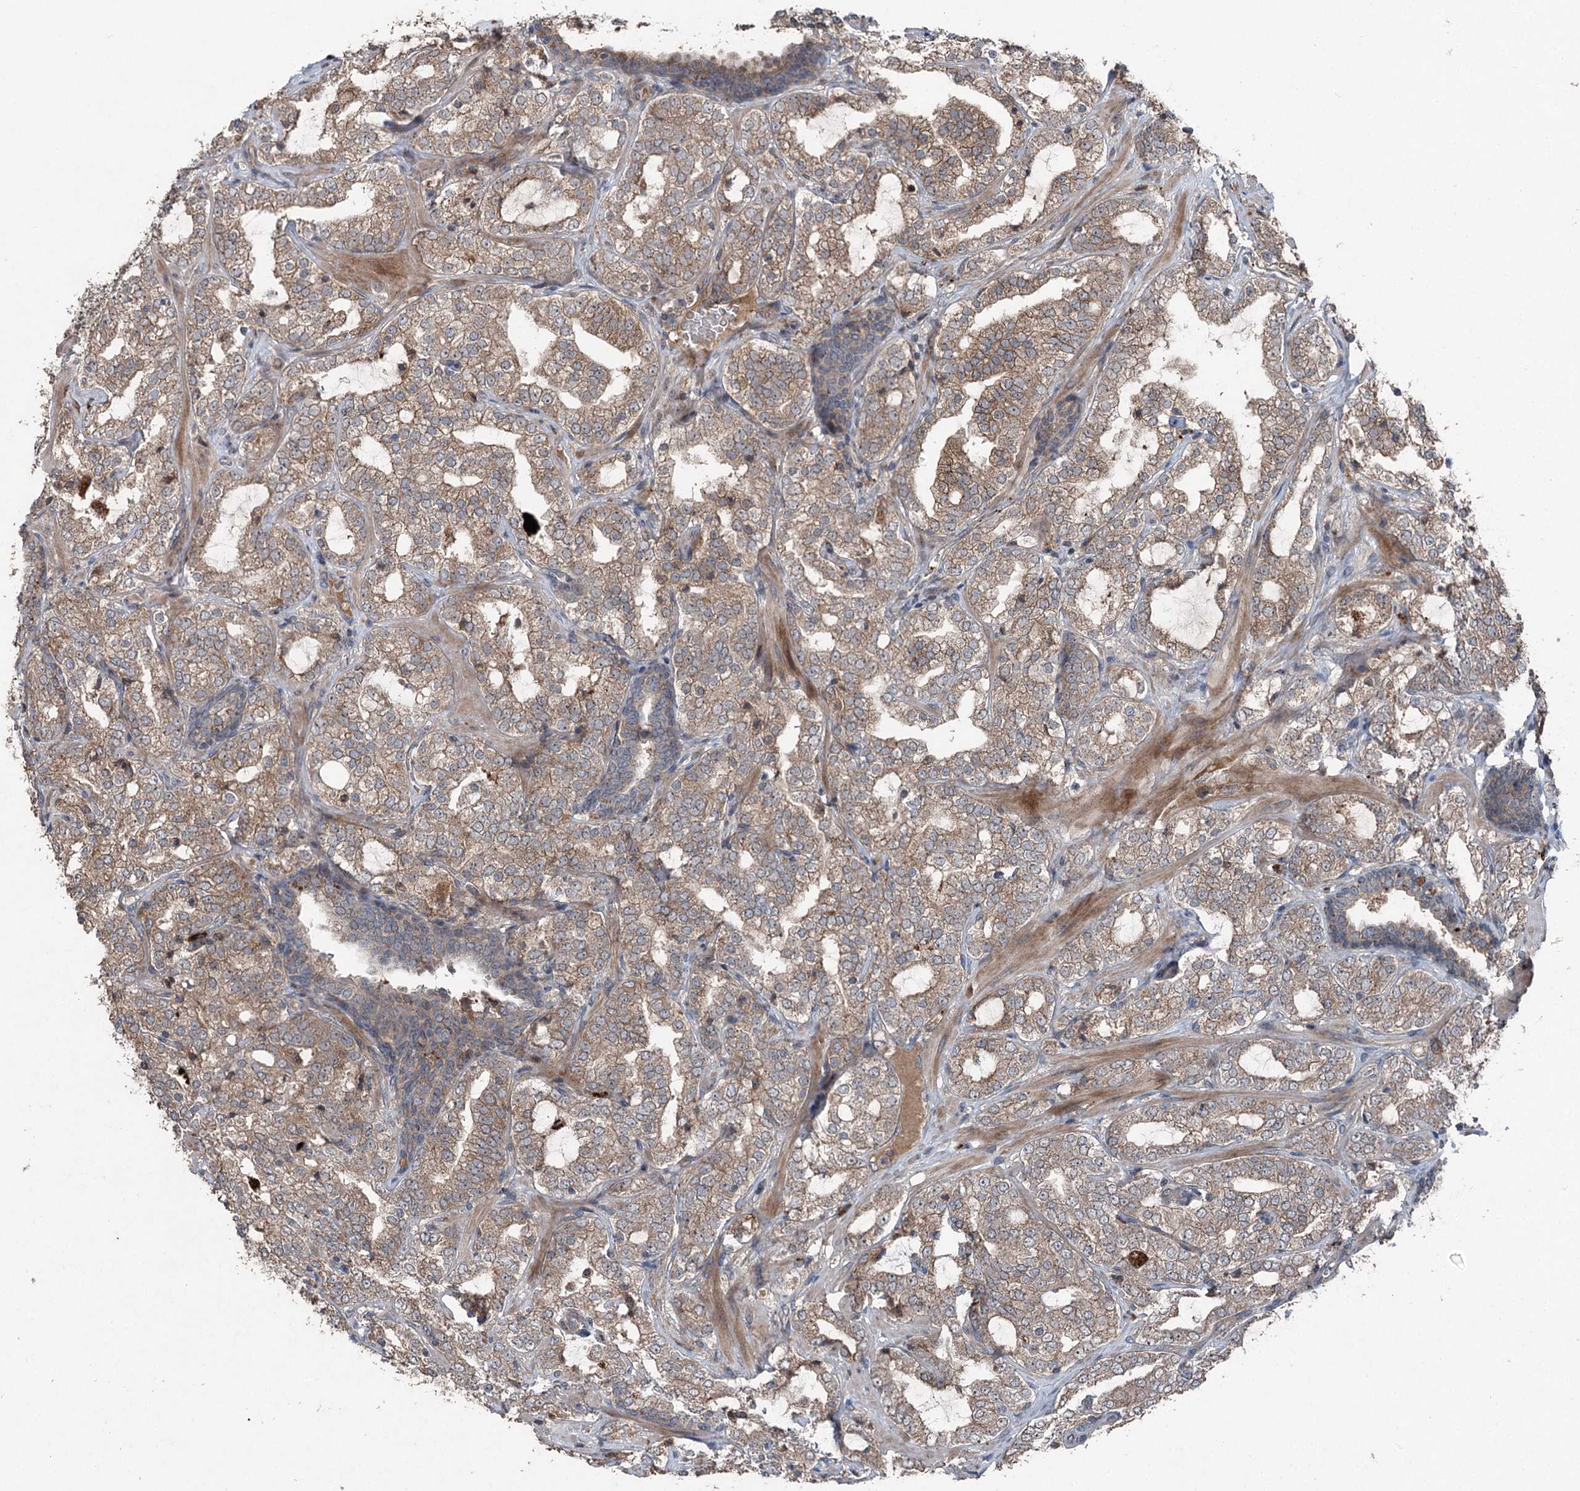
{"staining": {"intensity": "moderate", "quantity": ">75%", "location": "cytoplasmic/membranous"}, "tissue": "prostate cancer", "cell_type": "Tumor cells", "image_type": "cancer", "snomed": [{"axis": "morphology", "description": "Adenocarcinoma, High grade"}, {"axis": "topography", "description": "Prostate"}], "caption": "Prostate cancer (adenocarcinoma (high-grade)) stained with DAB (3,3'-diaminobenzidine) immunohistochemistry (IHC) reveals medium levels of moderate cytoplasmic/membranous positivity in approximately >75% of tumor cells.", "gene": "MAPK8IP2", "patient": {"sex": "male", "age": 64}}